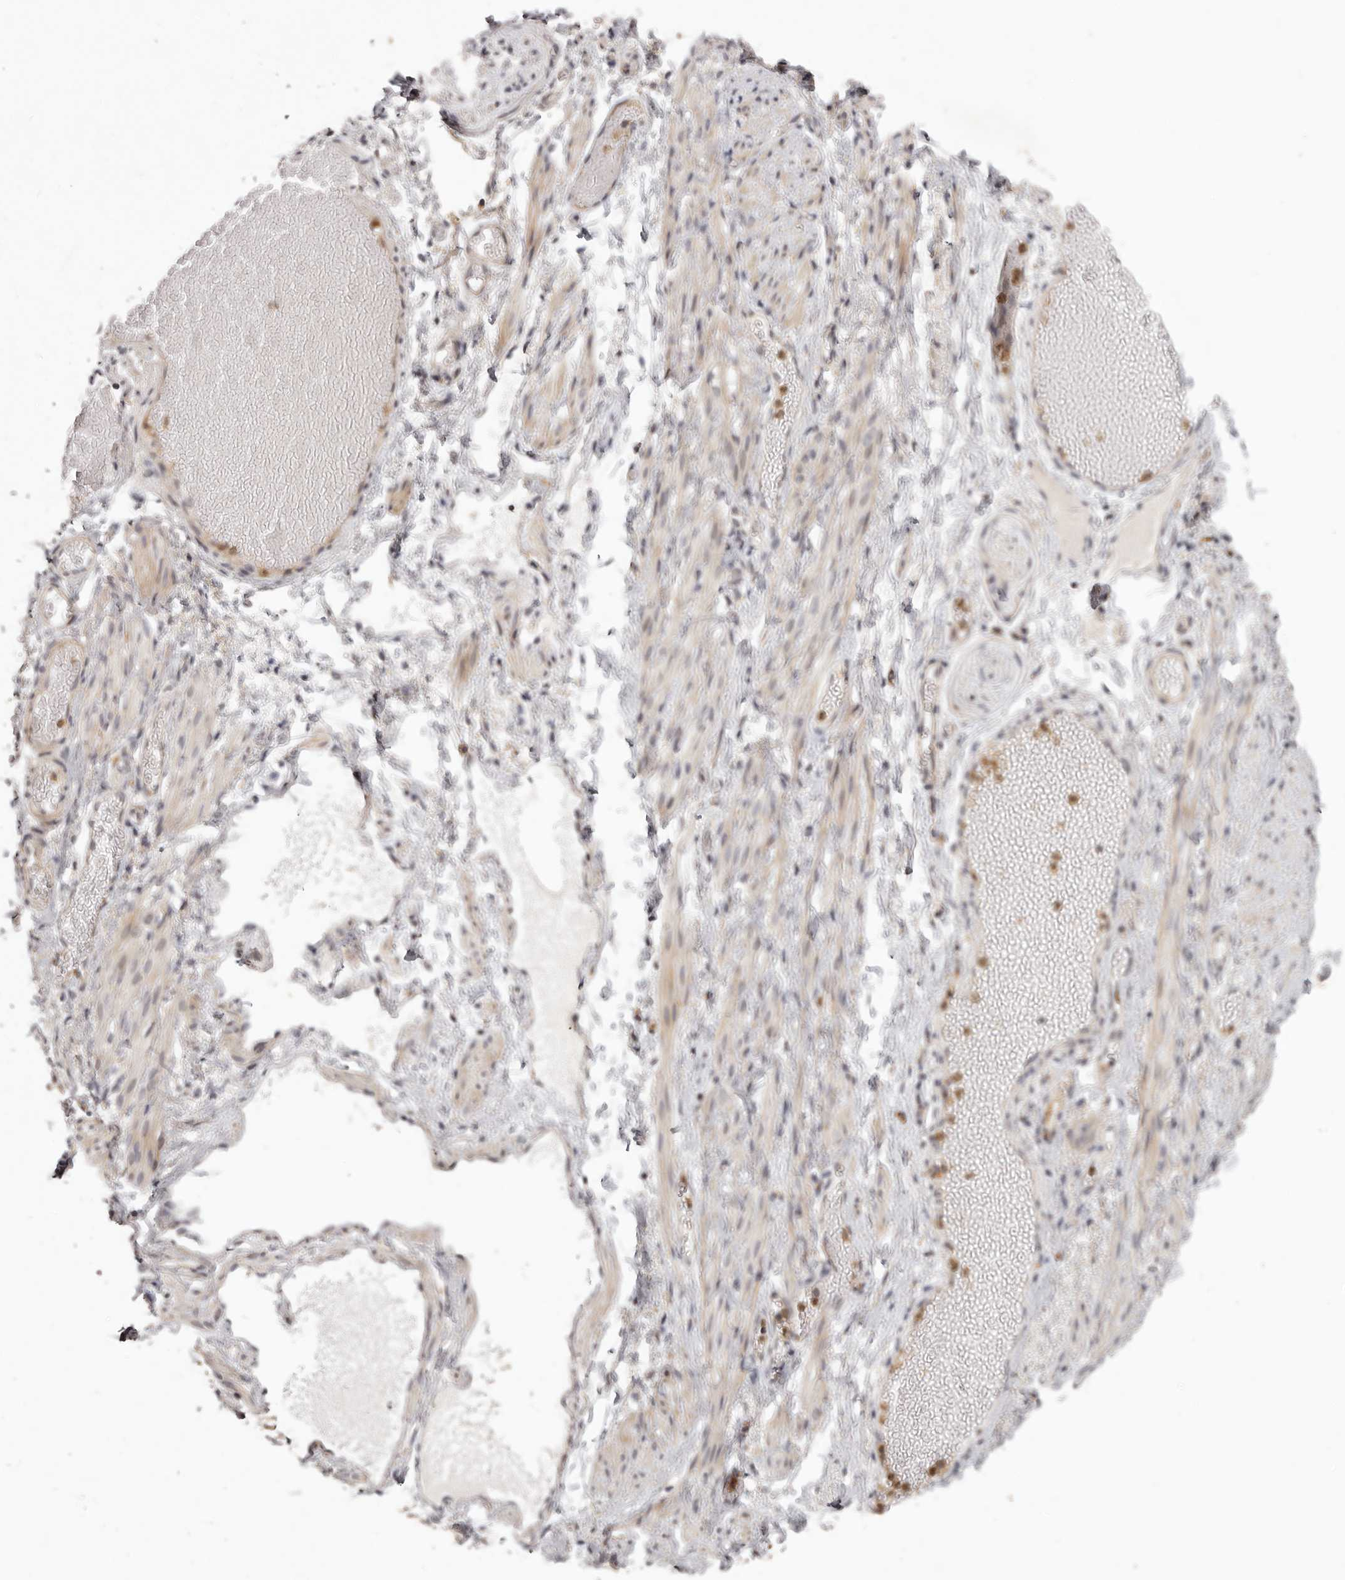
{"staining": {"intensity": "negative", "quantity": "none", "location": "none"}, "tissue": "adipose tissue", "cell_type": "Adipocytes", "image_type": "normal", "snomed": [{"axis": "morphology", "description": "Normal tissue, NOS"}, {"axis": "topography", "description": "Smooth muscle"}, {"axis": "topography", "description": "Peripheral nerve tissue"}], "caption": "Histopathology image shows no significant protein staining in adipocytes of unremarkable adipose tissue.", "gene": "RNF187", "patient": {"sex": "female", "age": 39}}